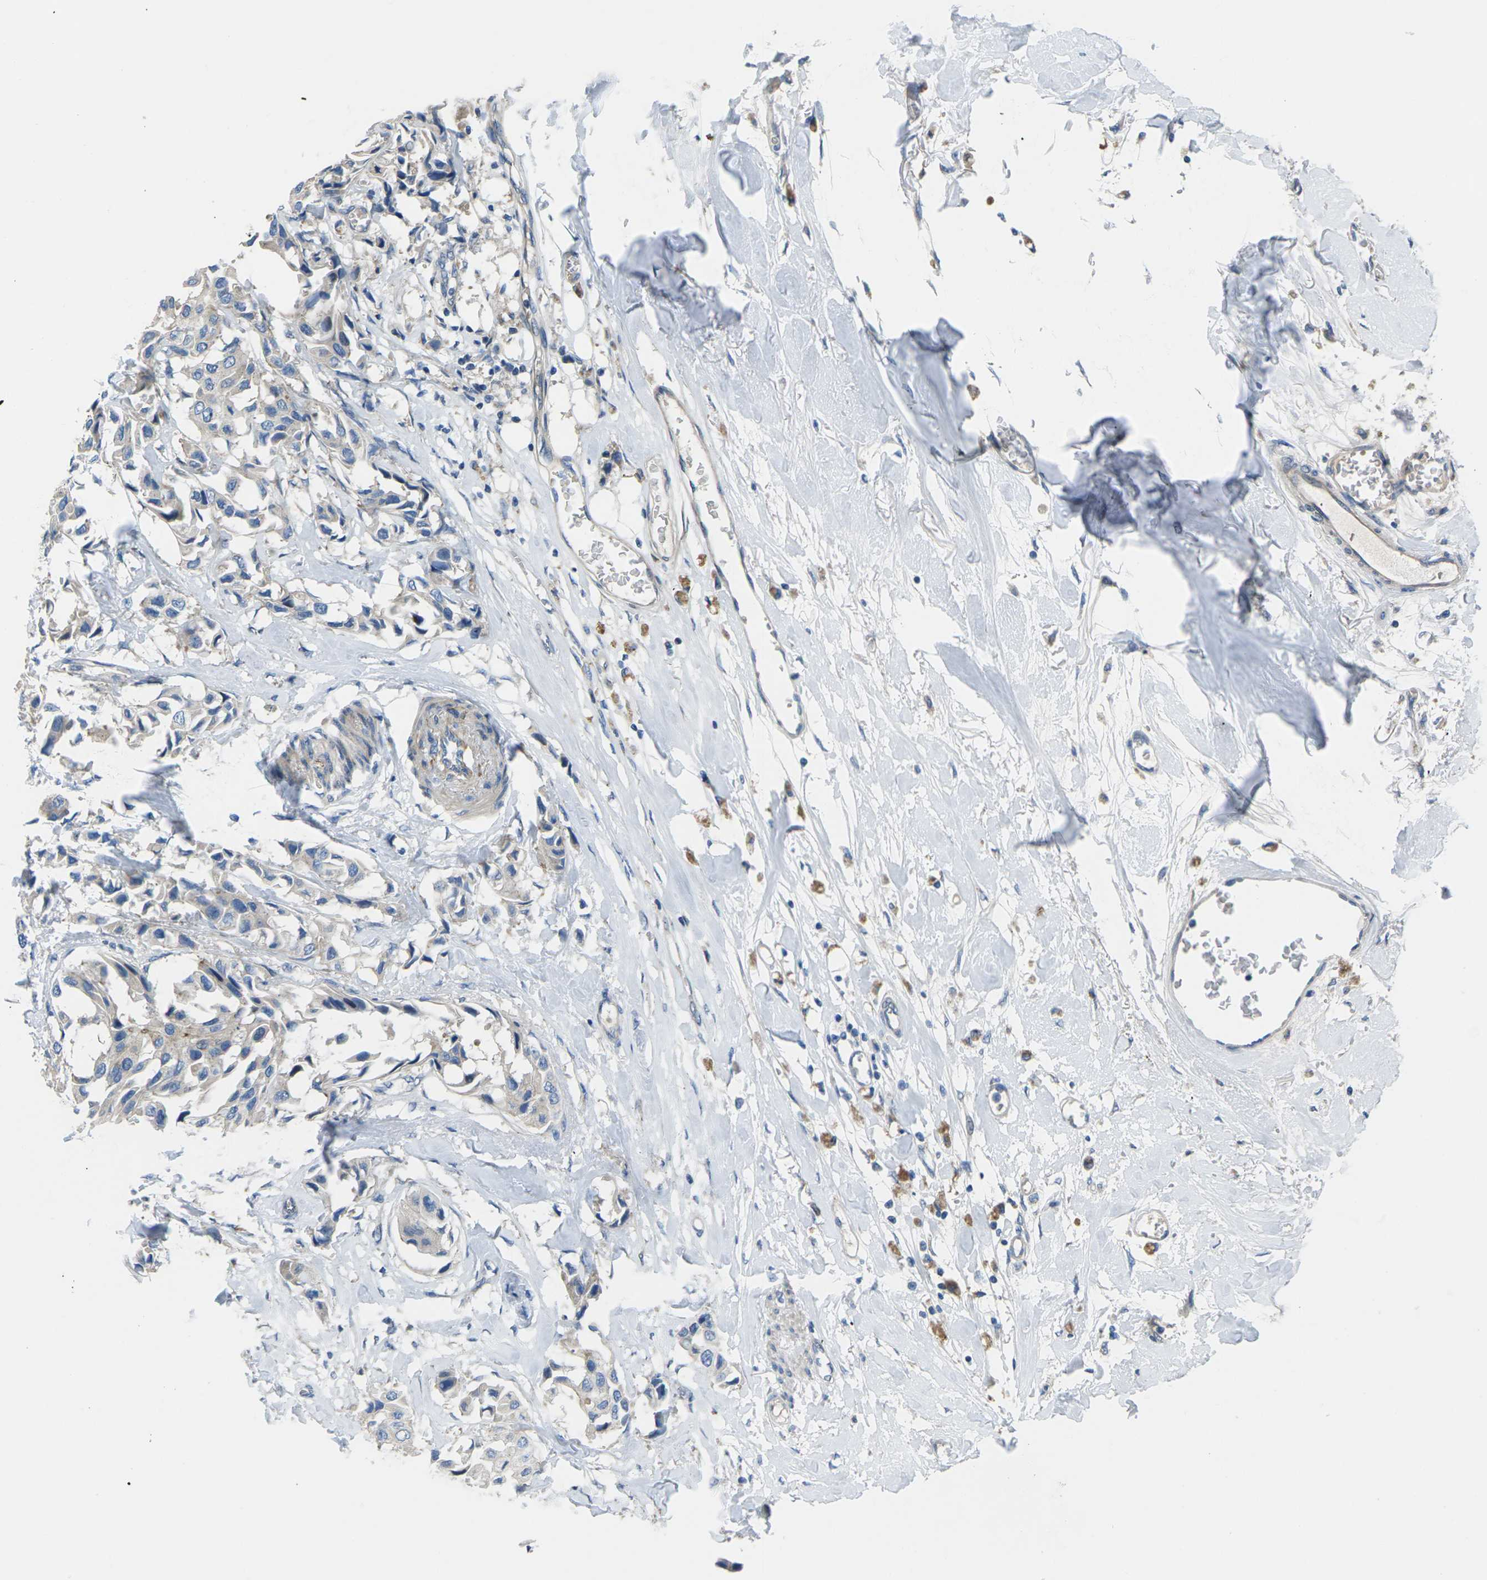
{"staining": {"intensity": "weak", "quantity": "<25%", "location": "cytoplasmic/membranous"}, "tissue": "breast cancer", "cell_type": "Tumor cells", "image_type": "cancer", "snomed": [{"axis": "morphology", "description": "Duct carcinoma"}, {"axis": "topography", "description": "Breast"}], "caption": "Tumor cells are negative for brown protein staining in breast cancer. (DAB IHC visualized using brightfield microscopy, high magnification).", "gene": "EDNRA", "patient": {"sex": "female", "age": 80}}